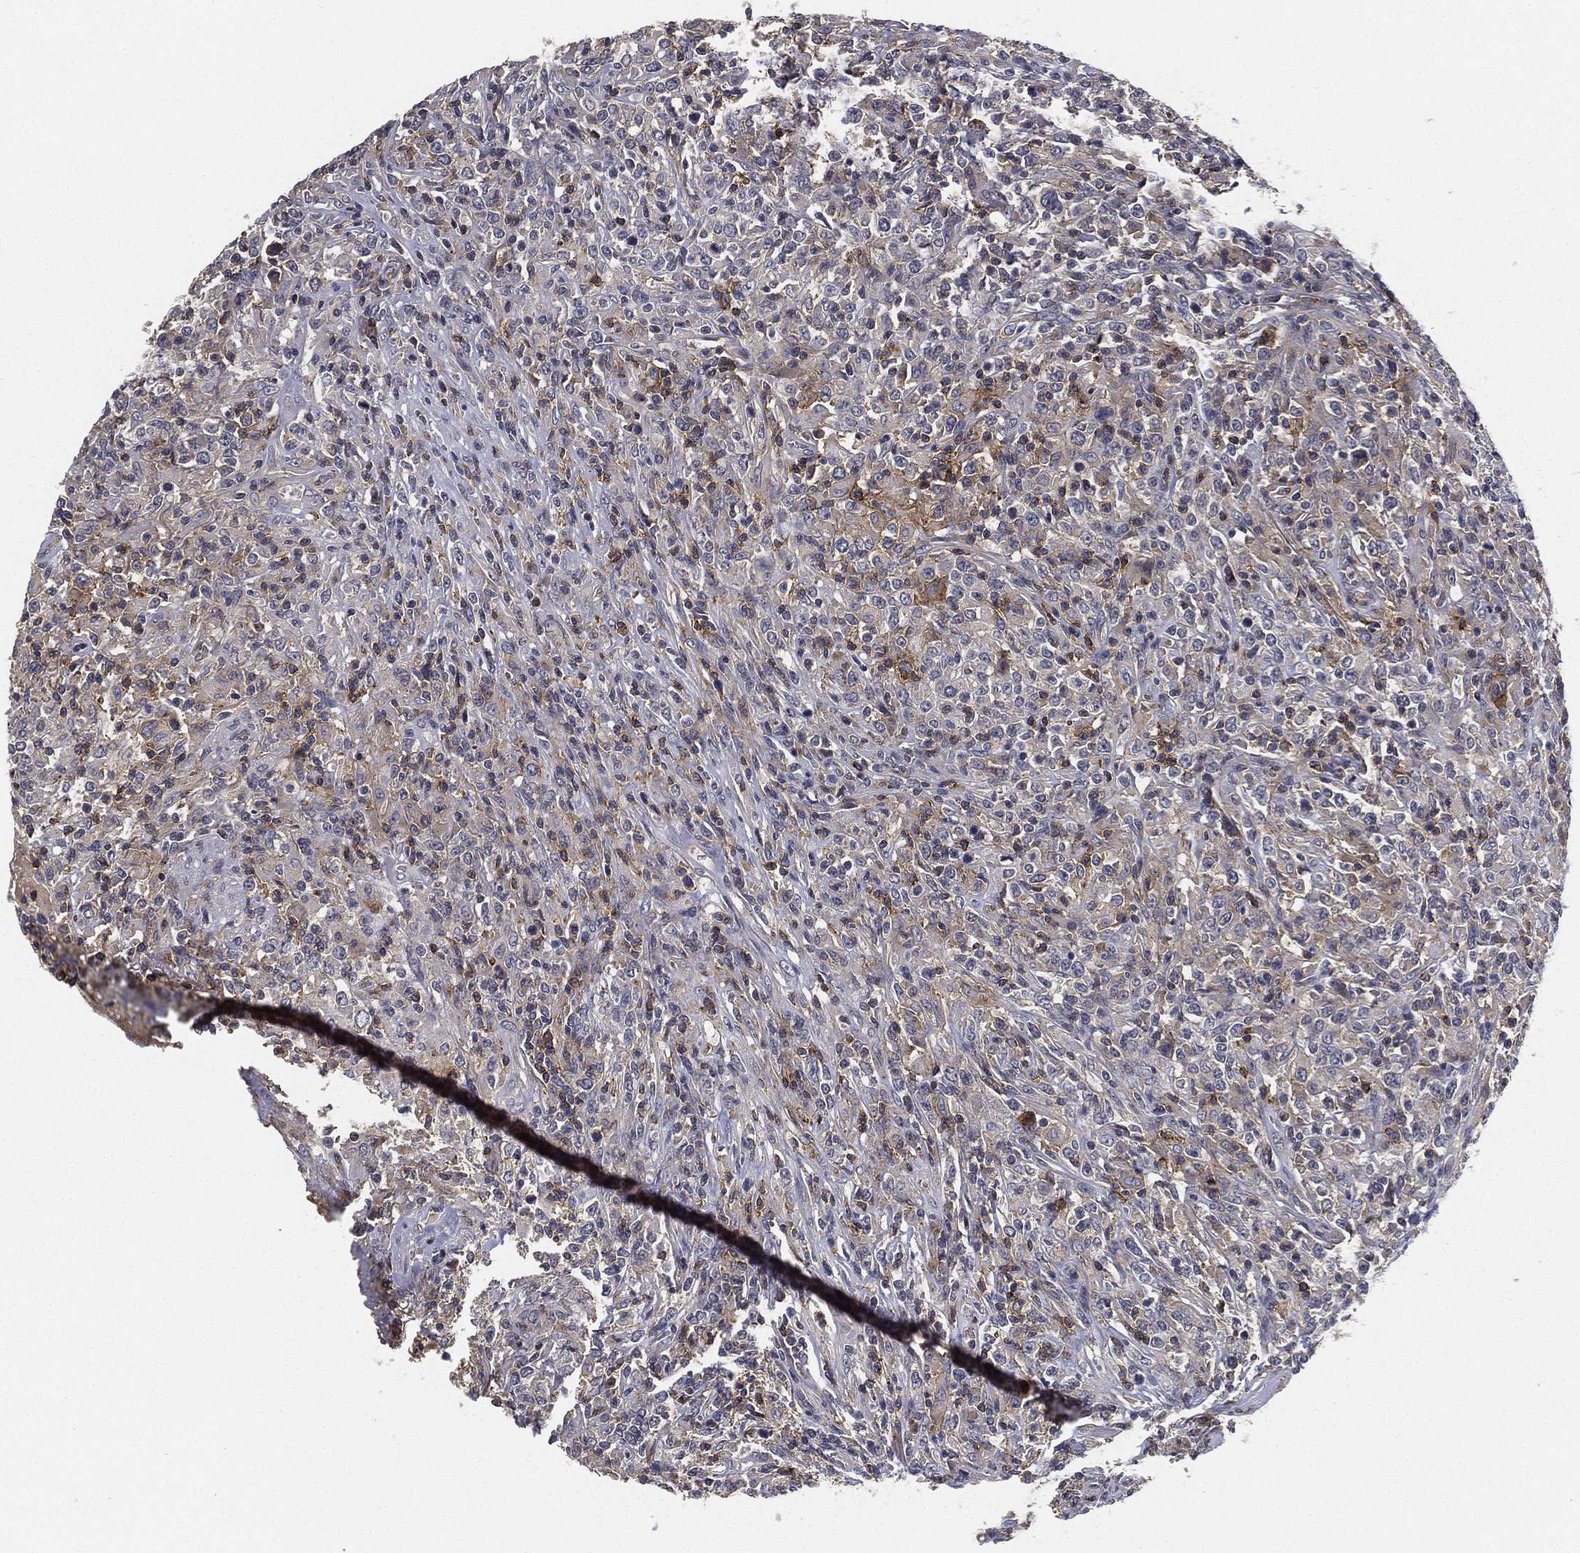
{"staining": {"intensity": "negative", "quantity": "none", "location": "none"}, "tissue": "lymphoma", "cell_type": "Tumor cells", "image_type": "cancer", "snomed": [{"axis": "morphology", "description": "Malignant lymphoma, non-Hodgkin's type, High grade"}, {"axis": "topography", "description": "Lung"}], "caption": "Human high-grade malignant lymphoma, non-Hodgkin's type stained for a protein using IHC shows no positivity in tumor cells.", "gene": "CFAP251", "patient": {"sex": "male", "age": 79}}